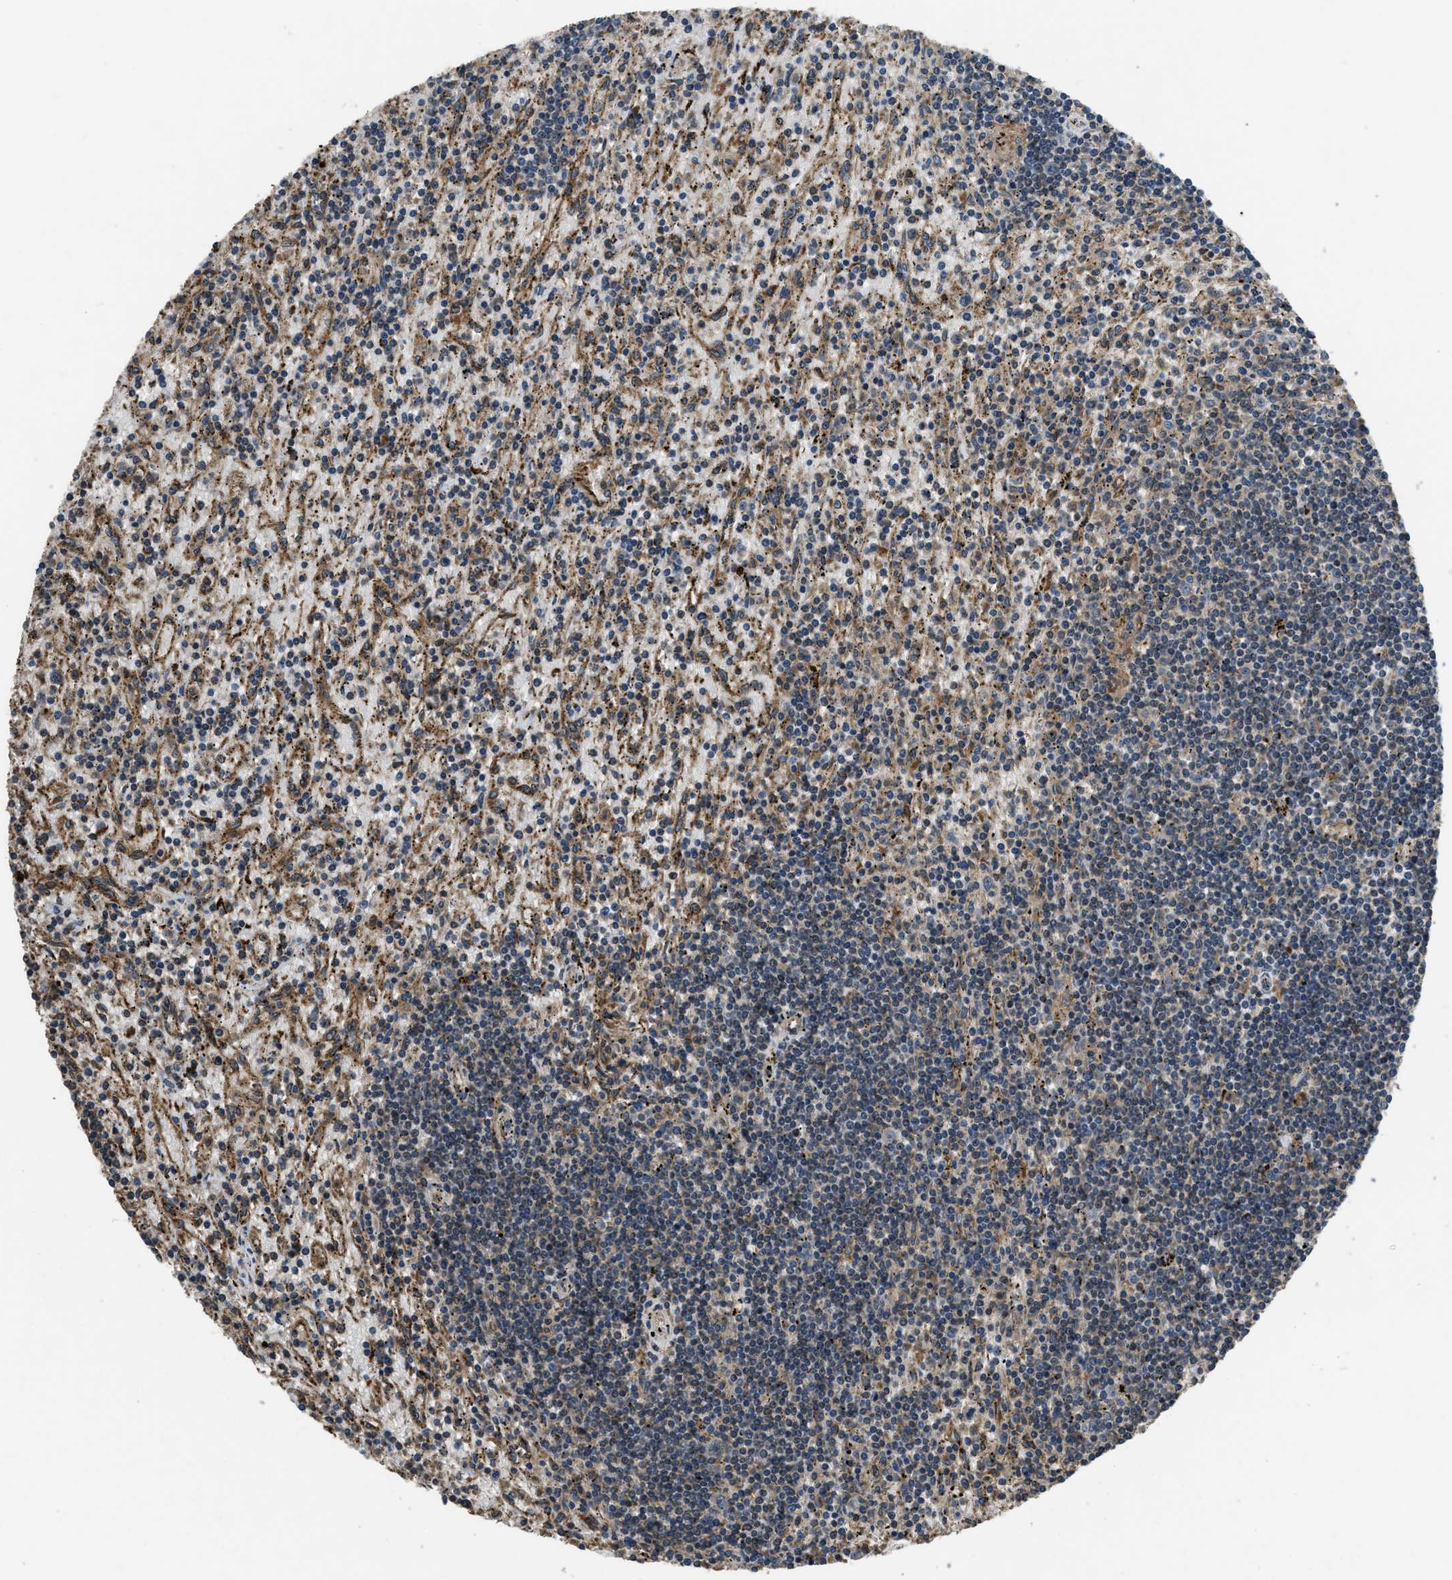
{"staining": {"intensity": "weak", "quantity": "<25%", "location": "cytoplasmic/membranous"}, "tissue": "lymphoma", "cell_type": "Tumor cells", "image_type": "cancer", "snomed": [{"axis": "morphology", "description": "Malignant lymphoma, non-Hodgkin's type, Low grade"}, {"axis": "topography", "description": "Spleen"}], "caption": "IHC of low-grade malignant lymphoma, non-Hodgkin's type demonstrates no expression in tumor cells.", "gene": "GGH", "patient": {"sex": "male", "age": 76}}